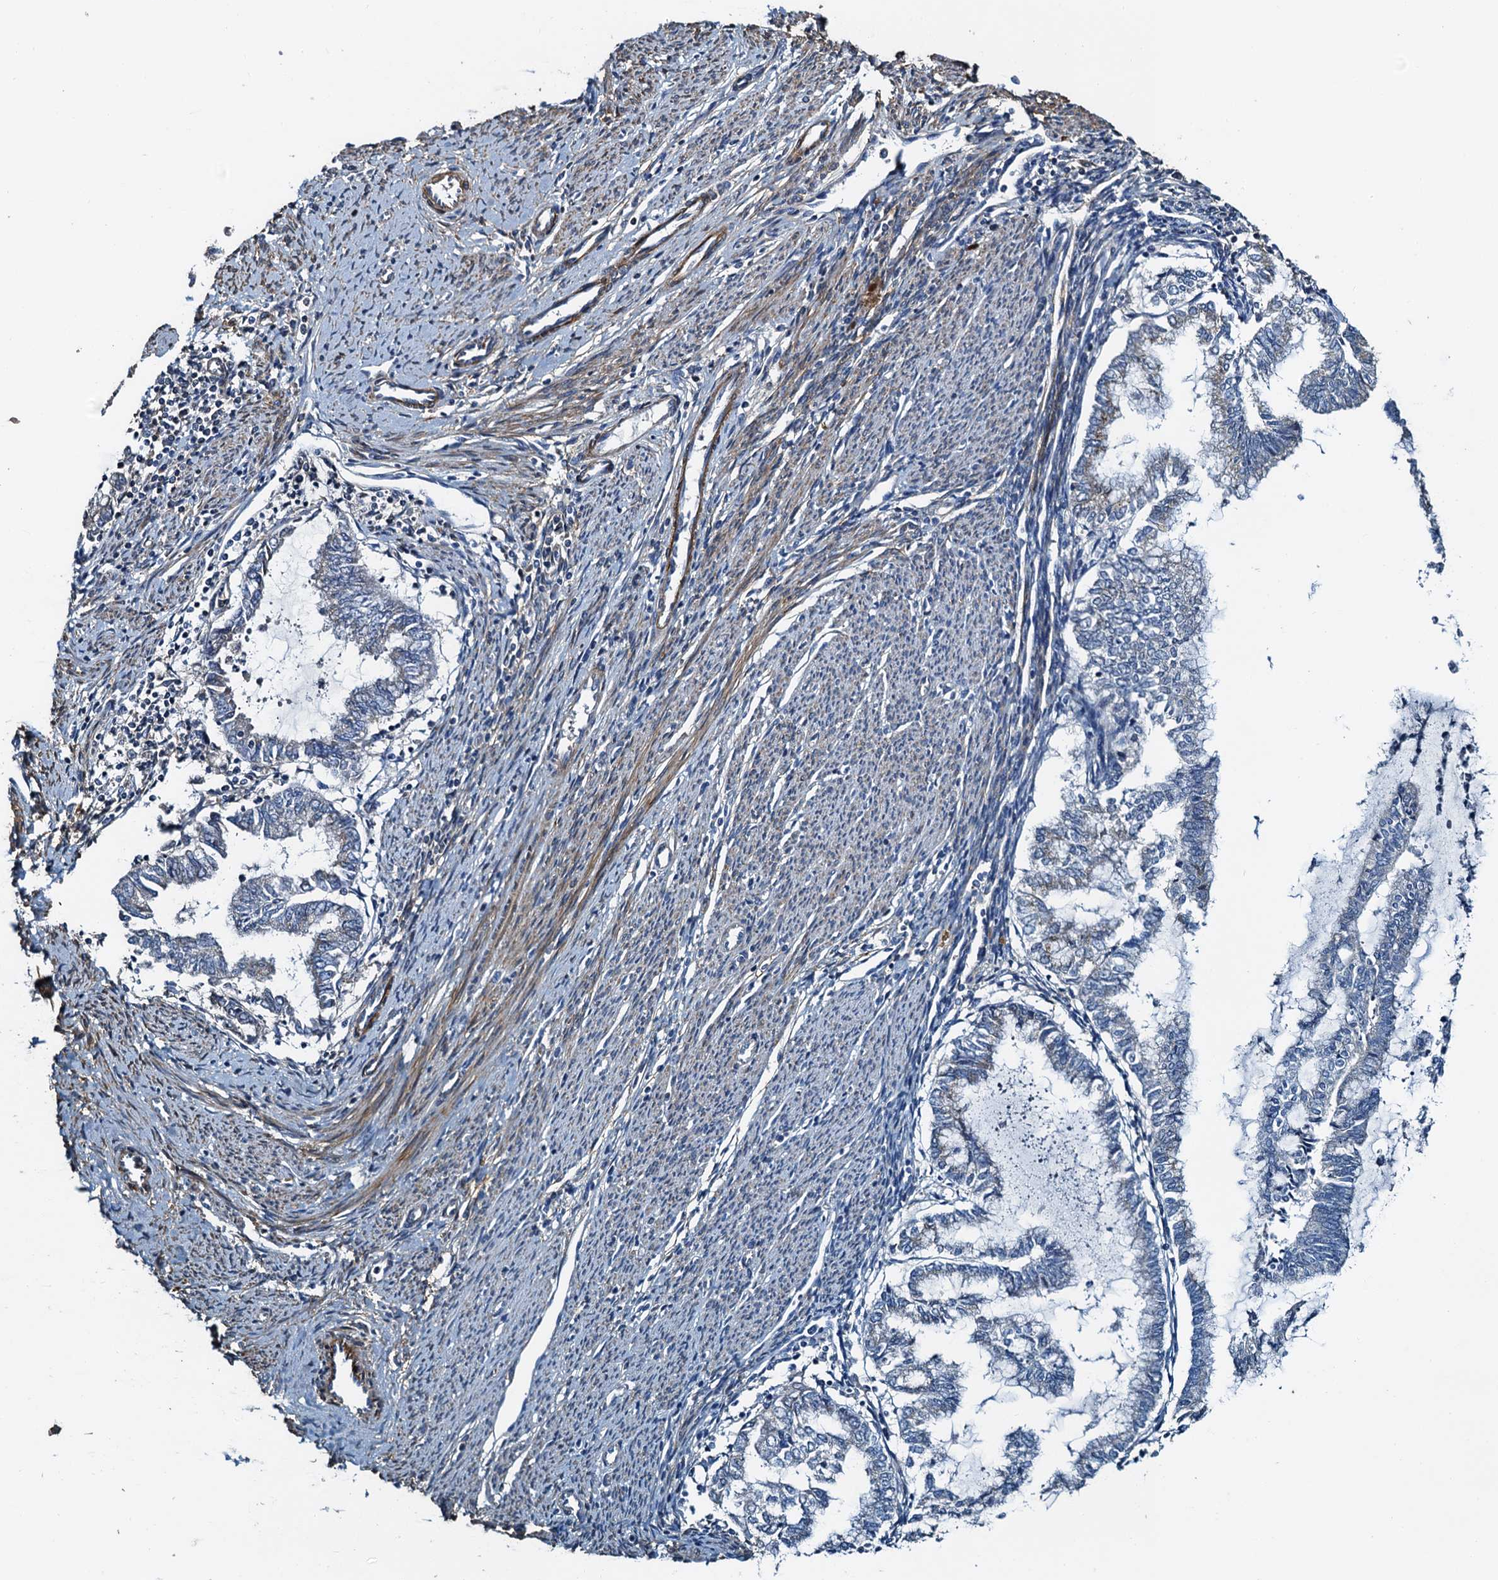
{"staining": {"intensity": "negative", "quantity": "none", "location": "none"}, "tissue": "endometrial cancer", "cell_type": "Tumor cells", "image_type": "cancer", "snomed": [{"axis": "morphology", "description": "Adenocarcinoma, NOS"}, {"axis": "topography", "description": "Endometrium"}], "caption": "There is no significant expression in tumor cells of endometrial cancer.", "gene": "DUOXA1", "patient": {"sex": "female", "age": 79}}